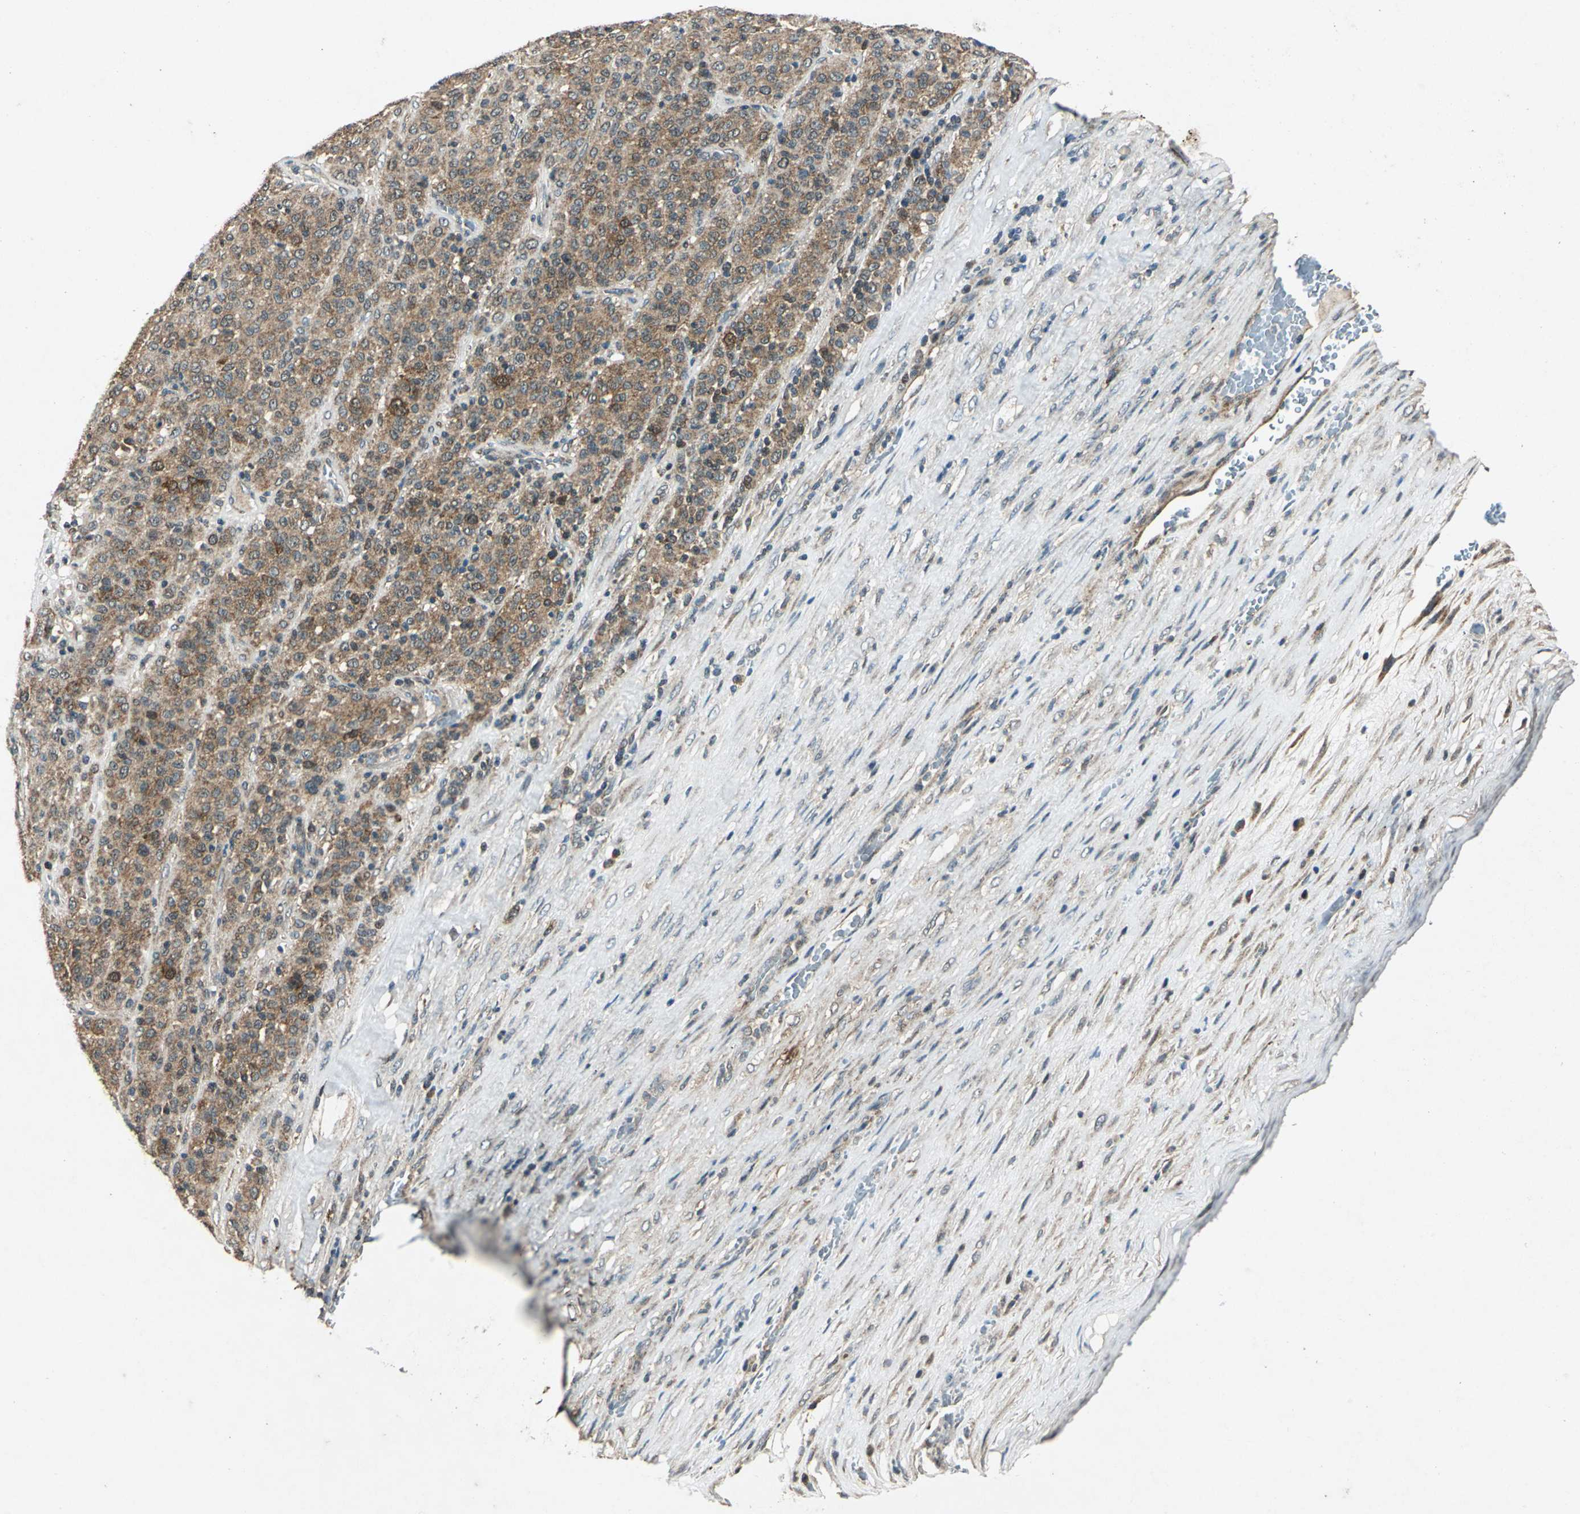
{"staining": {"intensity": "moderate", "quantity": ">75%", "location": "cytoplasmic/membranous"}, "tissue": "melanoma", "cell_type": "Tumor cells", "image_type": "cancer", "snomed": [{"axis": "morphology", "description": "Malignant melanoma, Metastatic site"}, {"axis": "topography", "description": "Pancreas"}], "caption": "Protein analysis of malignant melanoma (metastatic site) tissue shows moderate cytoplasmic/membranous positivity in approximately >75% of tumor cells.", "gene": "AHSA1", "patient": {"sex": "female", "age": 30}}